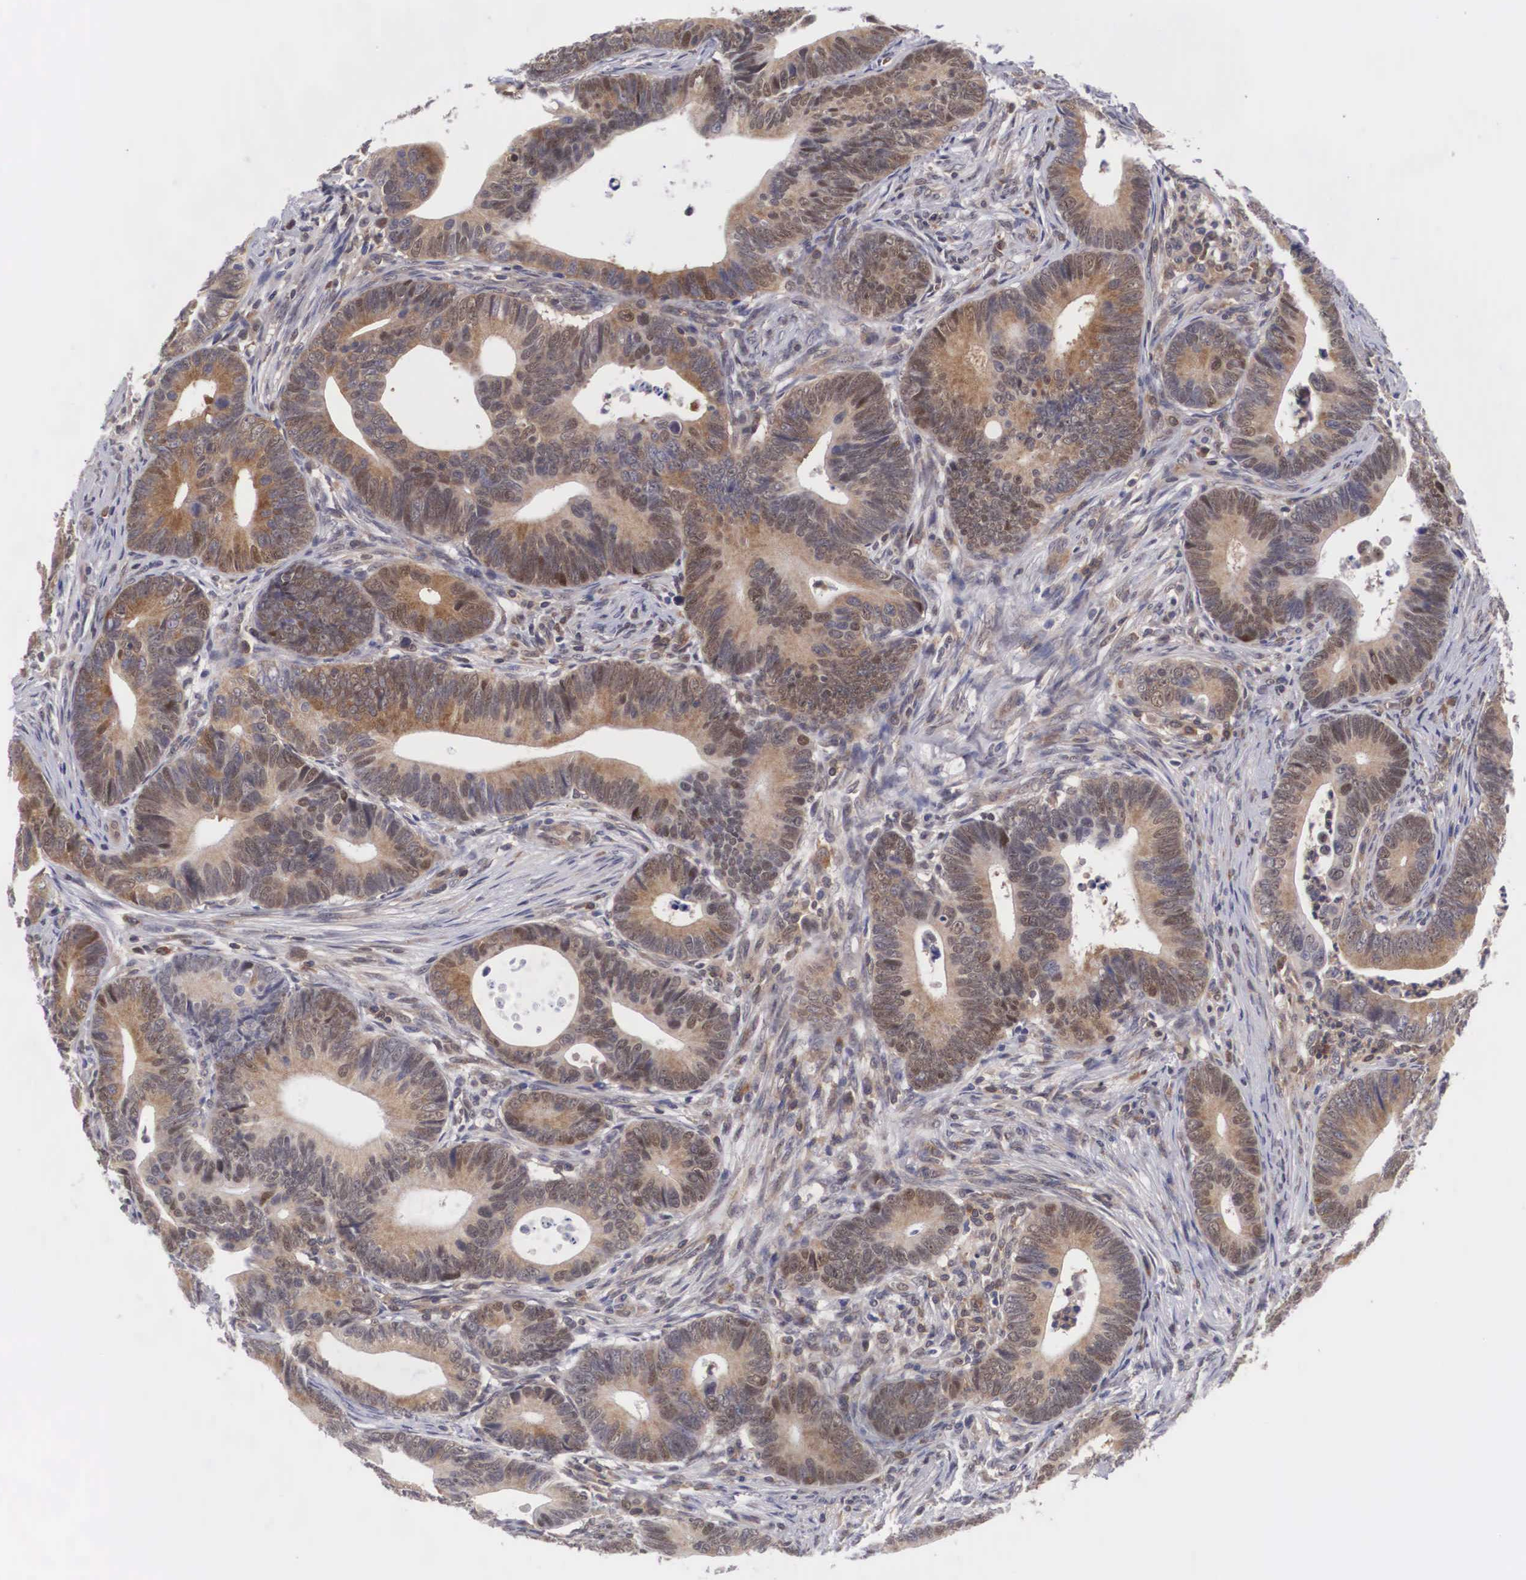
{"staining": {"intensity": "weak", "quantity": ">75%", "location": "cytoplasmic/membranous,nuclear"}, "tissue": "colorectal cancer", "cell_type": "Tumor cells", "image_type": "cancer", "snomed": [{"axis": "morphology", "description": "Adenocarcinoma, NOS"}, {"axis": "topography", "description": "Colon"}], "caption": "Brown immunohistochemical staining in human colorectal adenocarcinoma displays weak cytoplasmic/membranous and nuclear staining in approximately >75% of tumor cells.", "gene": "ADSL", "patient": {"sex": "female", "age": 78}}